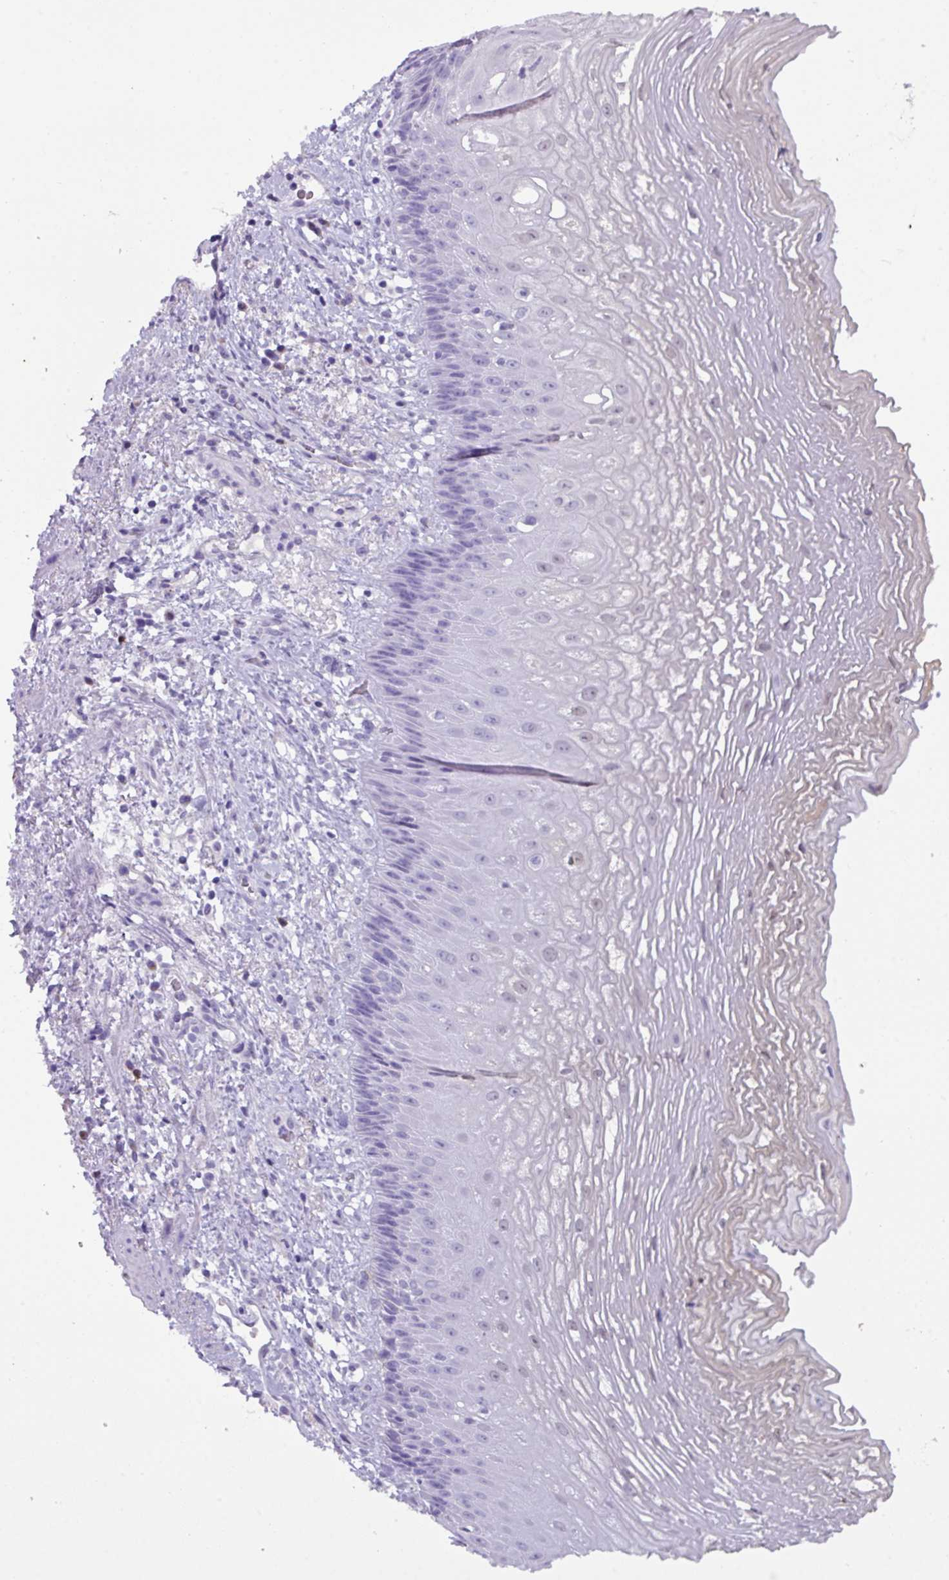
{"staining": {"intensity": "negative", "quantity": "none", "location": "none"}, "tissue": "esophagus", "cell_type": "Squamous epithelial cells", "image_type": "normal", "snomed": [{"axis": "morphology", "description": "Normal tissue, NOS"}, {"axis": "topography", "description": "Esophagus"}], "caption": "Immunohistochemistry micrograph of benign human esophagus stained for a protein (brown), which demonstrates no expression in squamous epithelial cells. Brightfield microscopy of immunohistochemistry (IHC) stained with DAB (brown) and hematoxylin (blue), captured at high magnification.", "gene": "ZNF524", "patient": {"sex": "male", "age": 60}}